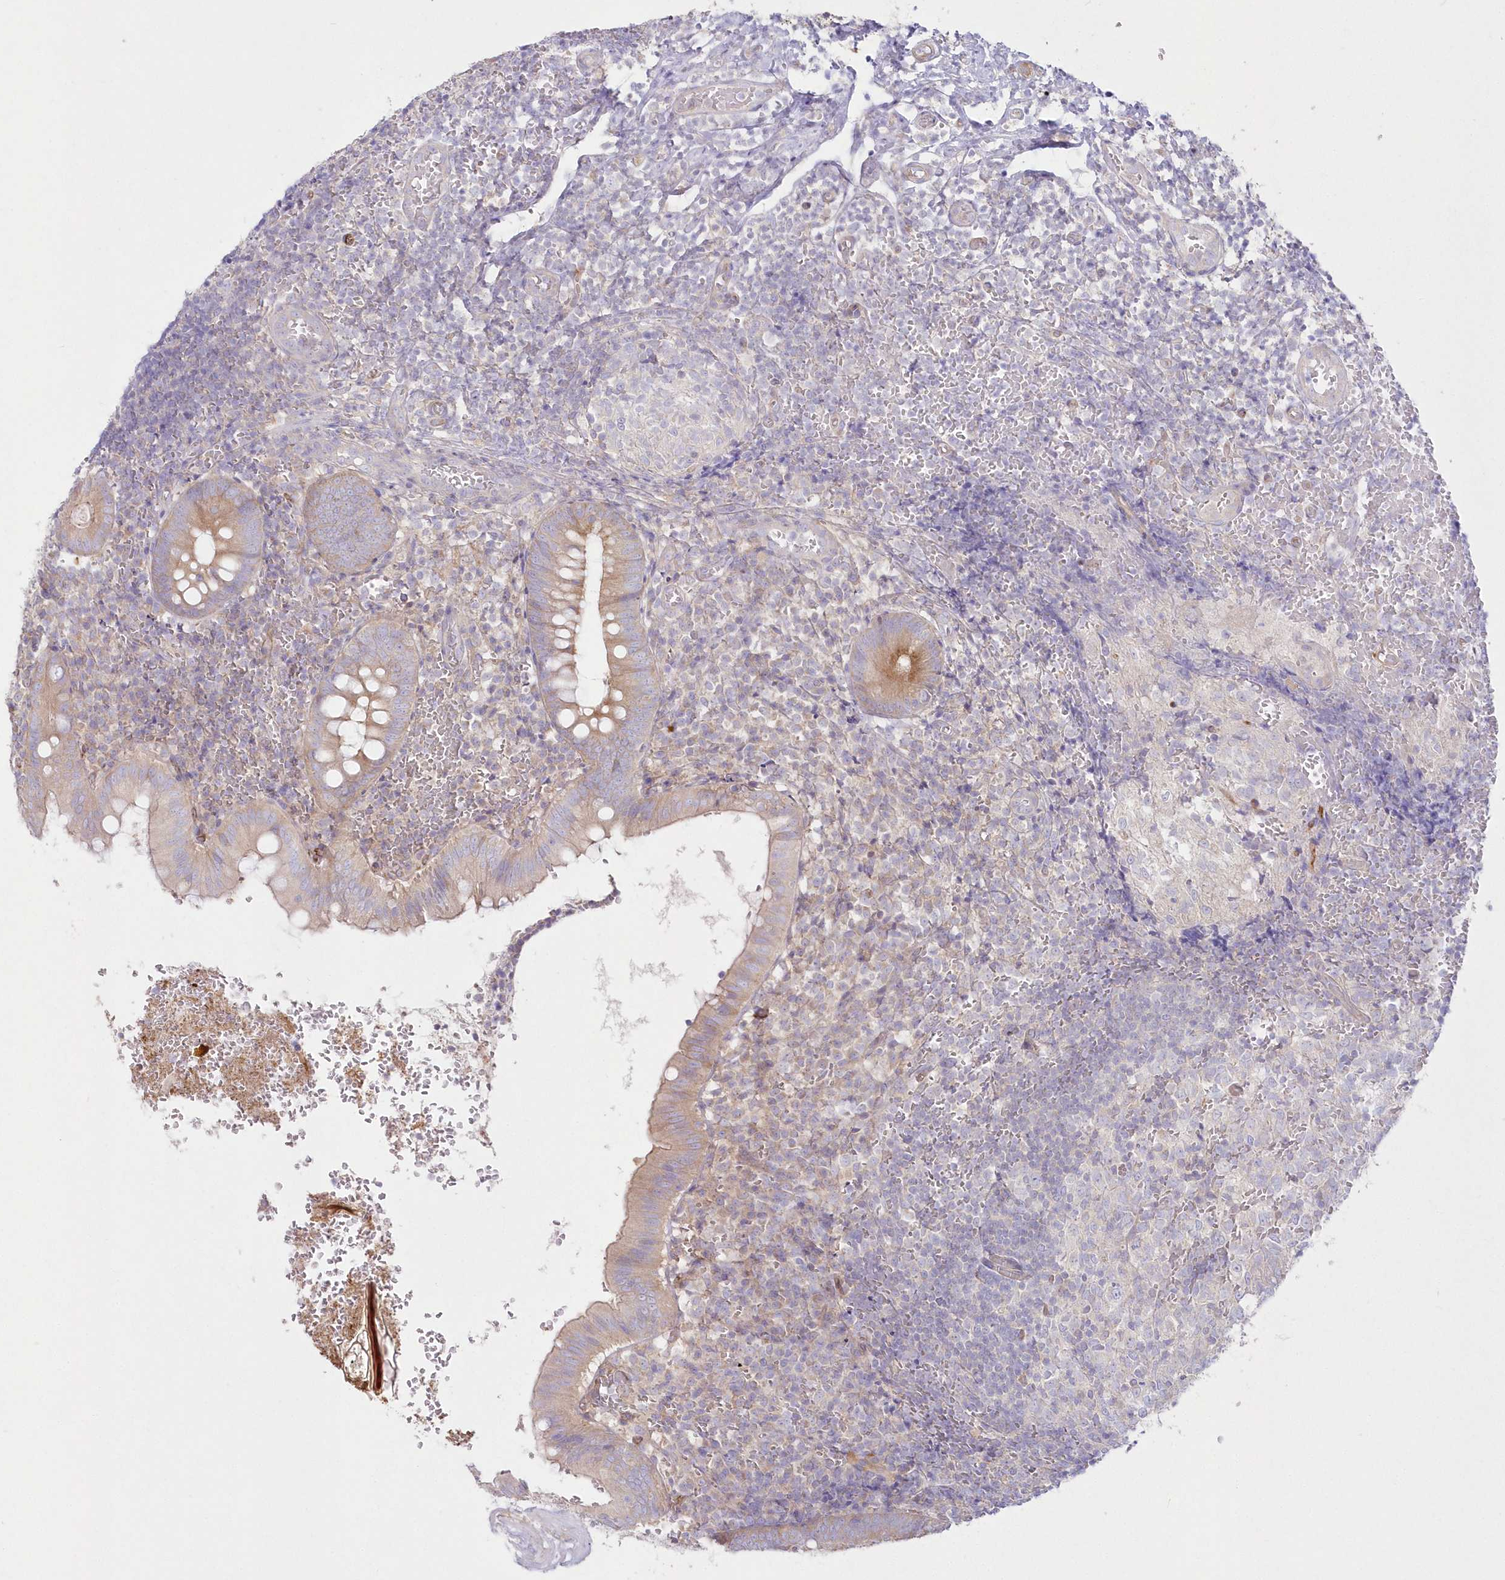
{"staining": {"intensity": "moderate", "quantity": ">75%", "location": "cytoplasmic/membranous"}, "tissue": "appendix", "cell_type": "Glandular cells", "image_type": "normal", "snomed": [{"axis": "morphology", "description": "Normal tissue, NOS"}, {"axis": "topography", "description": "Appendix"}], "caption": "Appendix stained with immunohistochemistry displays moderate cytoplasmic/membranous staining in approximately >75% of glandular cells.", "gene": "ZNF843", "patient": {"sex": "male", "age": 8}}